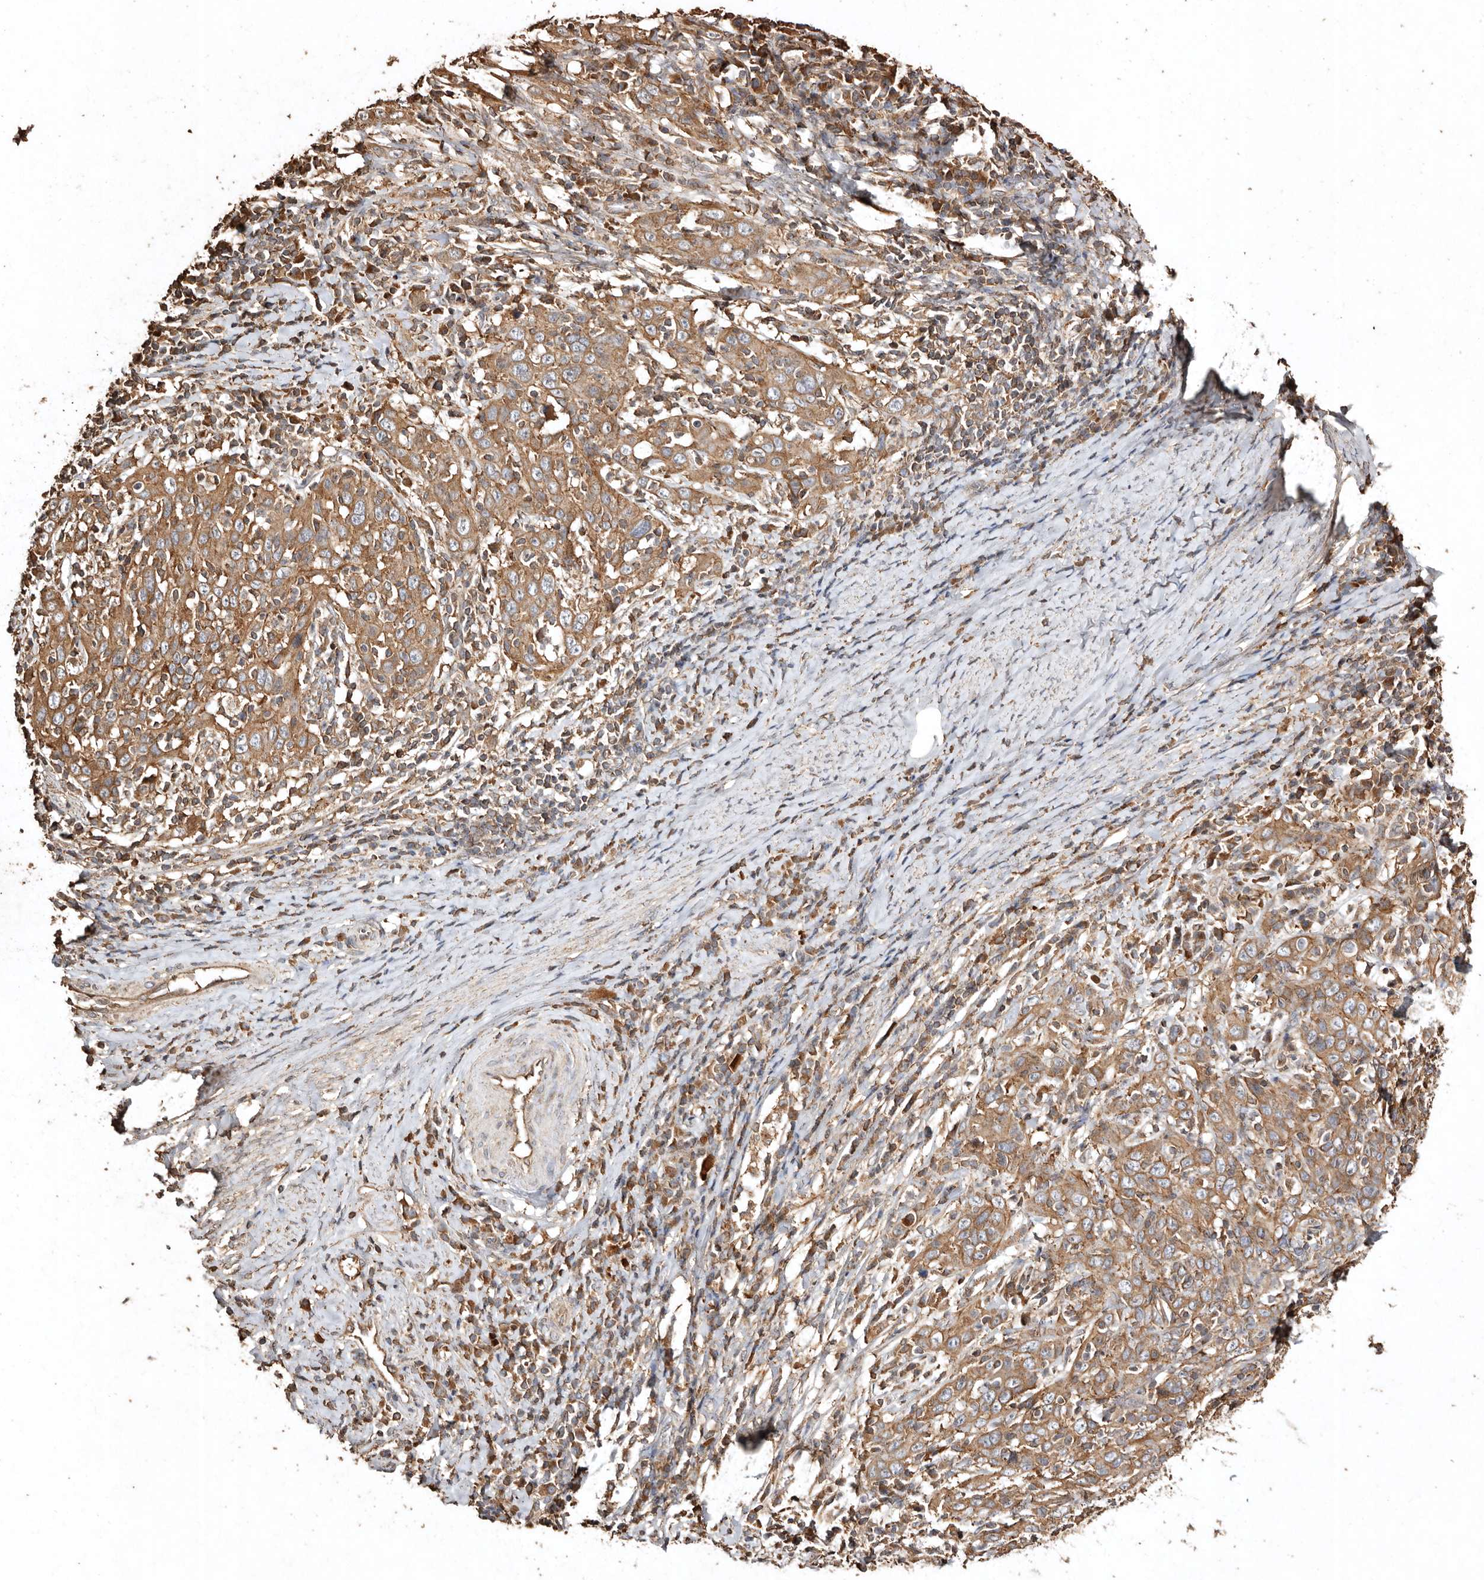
{"staining": {"intensity": "moderate", "quantity": ">75%", "location": "cytoplasmic/membranous"}, "tissue": "cervical cancer", "cell_type": "Tumor cells", "image_type": "cancer", "snomed": [{"axis": "morphology", "description": "Squamous cell carcinoma, NOS"}, {"axis": "topography", "description": "Cervix"}], "caption": "A photomicrograph of cervical squamous cell carcinoma stained for a protein shows moderate cytoplasmic/membranous brown staining in tumor cells.", "gene": "FARS2", "patient": {"sex": "female", "age": 46}}